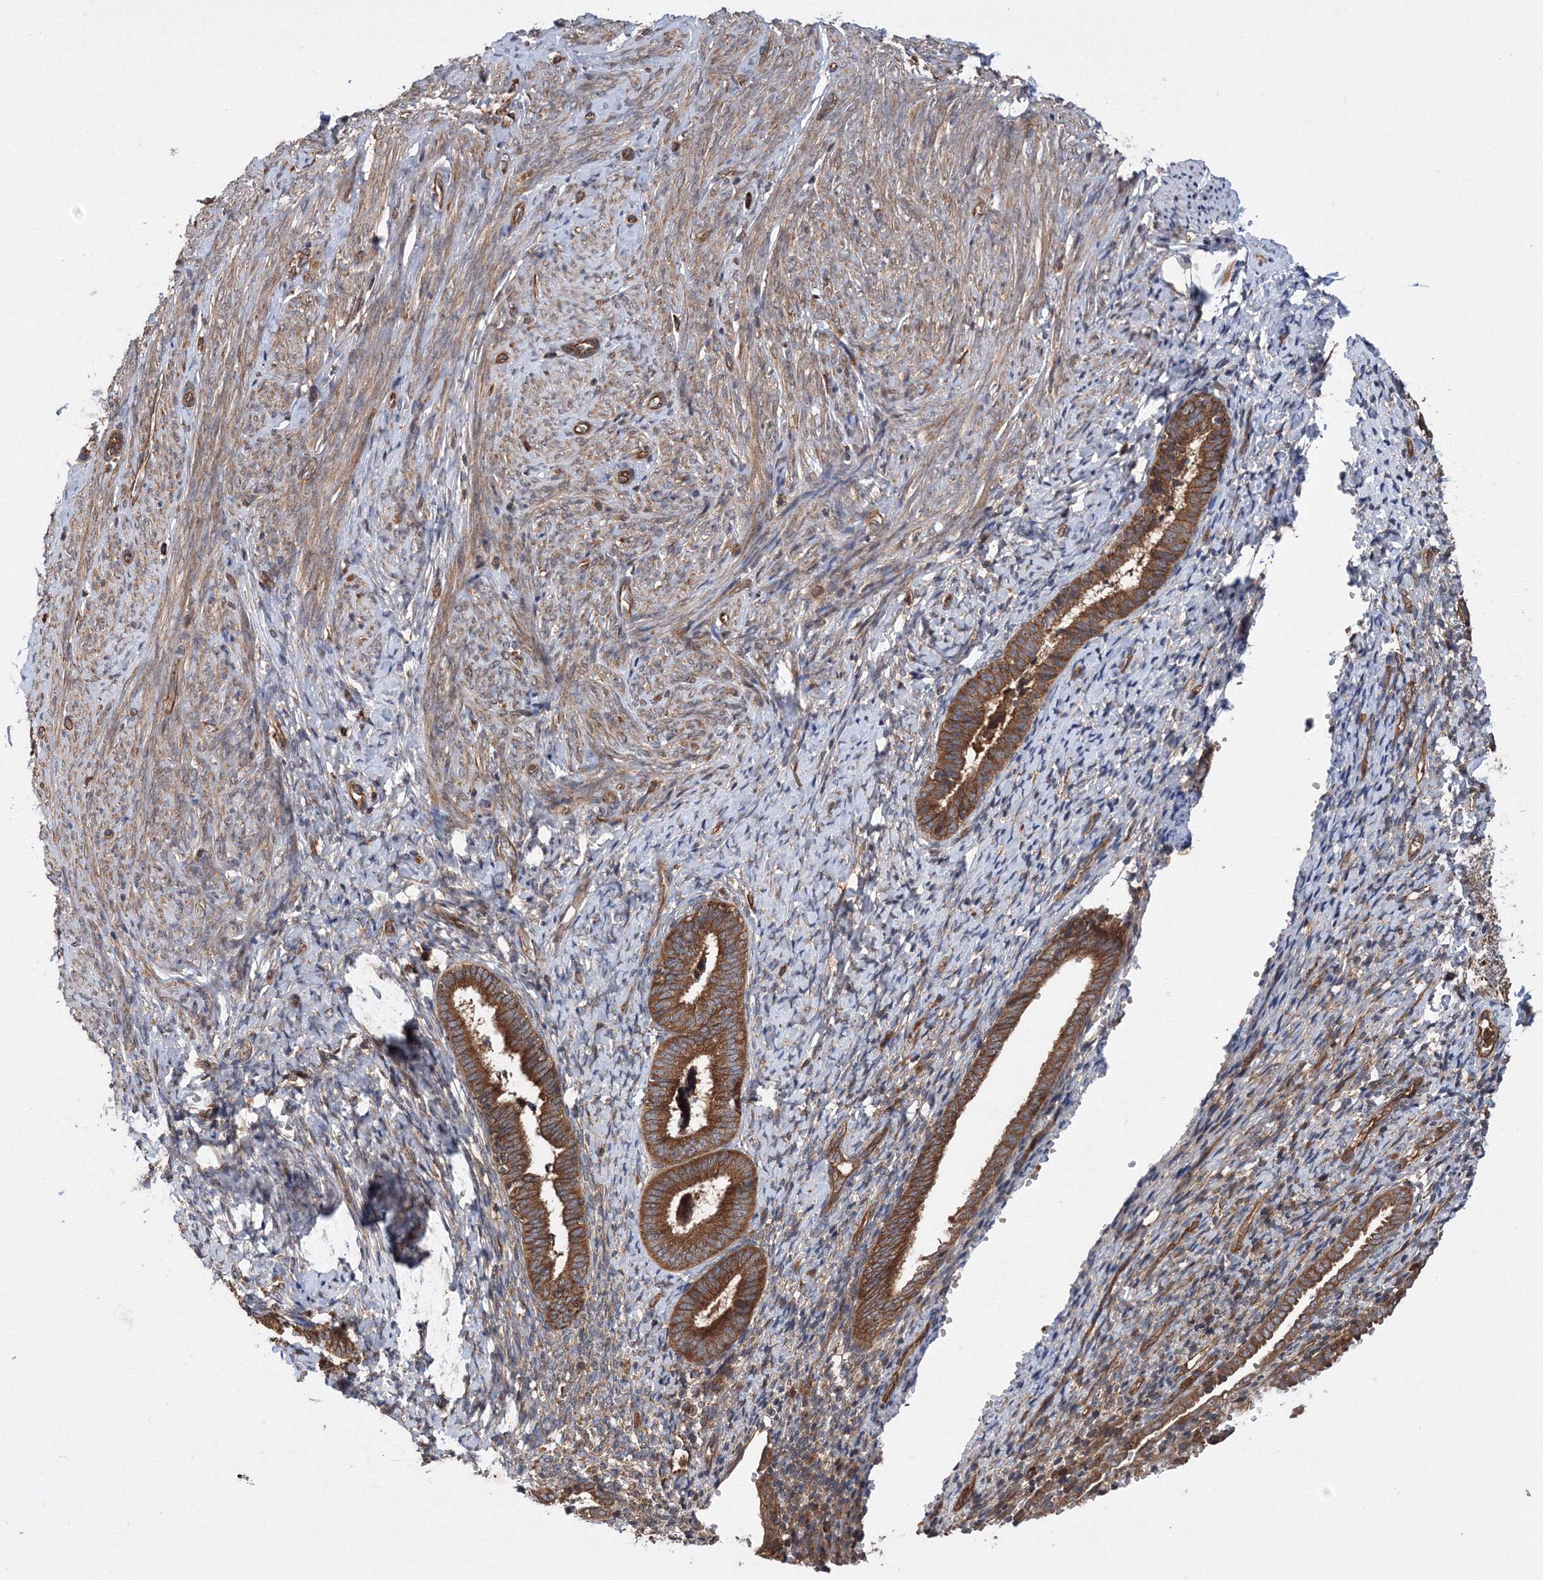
{"staining": {"intensity": "moderate", "quantity": ">75%", "location": "cytoplasmic/membranous"}, "tissue": "endometrium", "cell_type": "Cells in endometrial stroma", "image_type": "normal", "snomed": [{"axis": "morphology", "description": "Normal tissue, NOS"}, {"axis": "topography", "description": "Endometrium"}], "caption": "Protein staining of benign endometrium reveals moderate cytoplasmic/membranous staining in about >75% of cells in endometrial stroma. The staining is performed using DAB brown chromogen to label protein expression. The nuclei are counter-stained blue using hematoxylin.", "gene": "ATG3", "patient": {"sex": "female", "age": 72}}